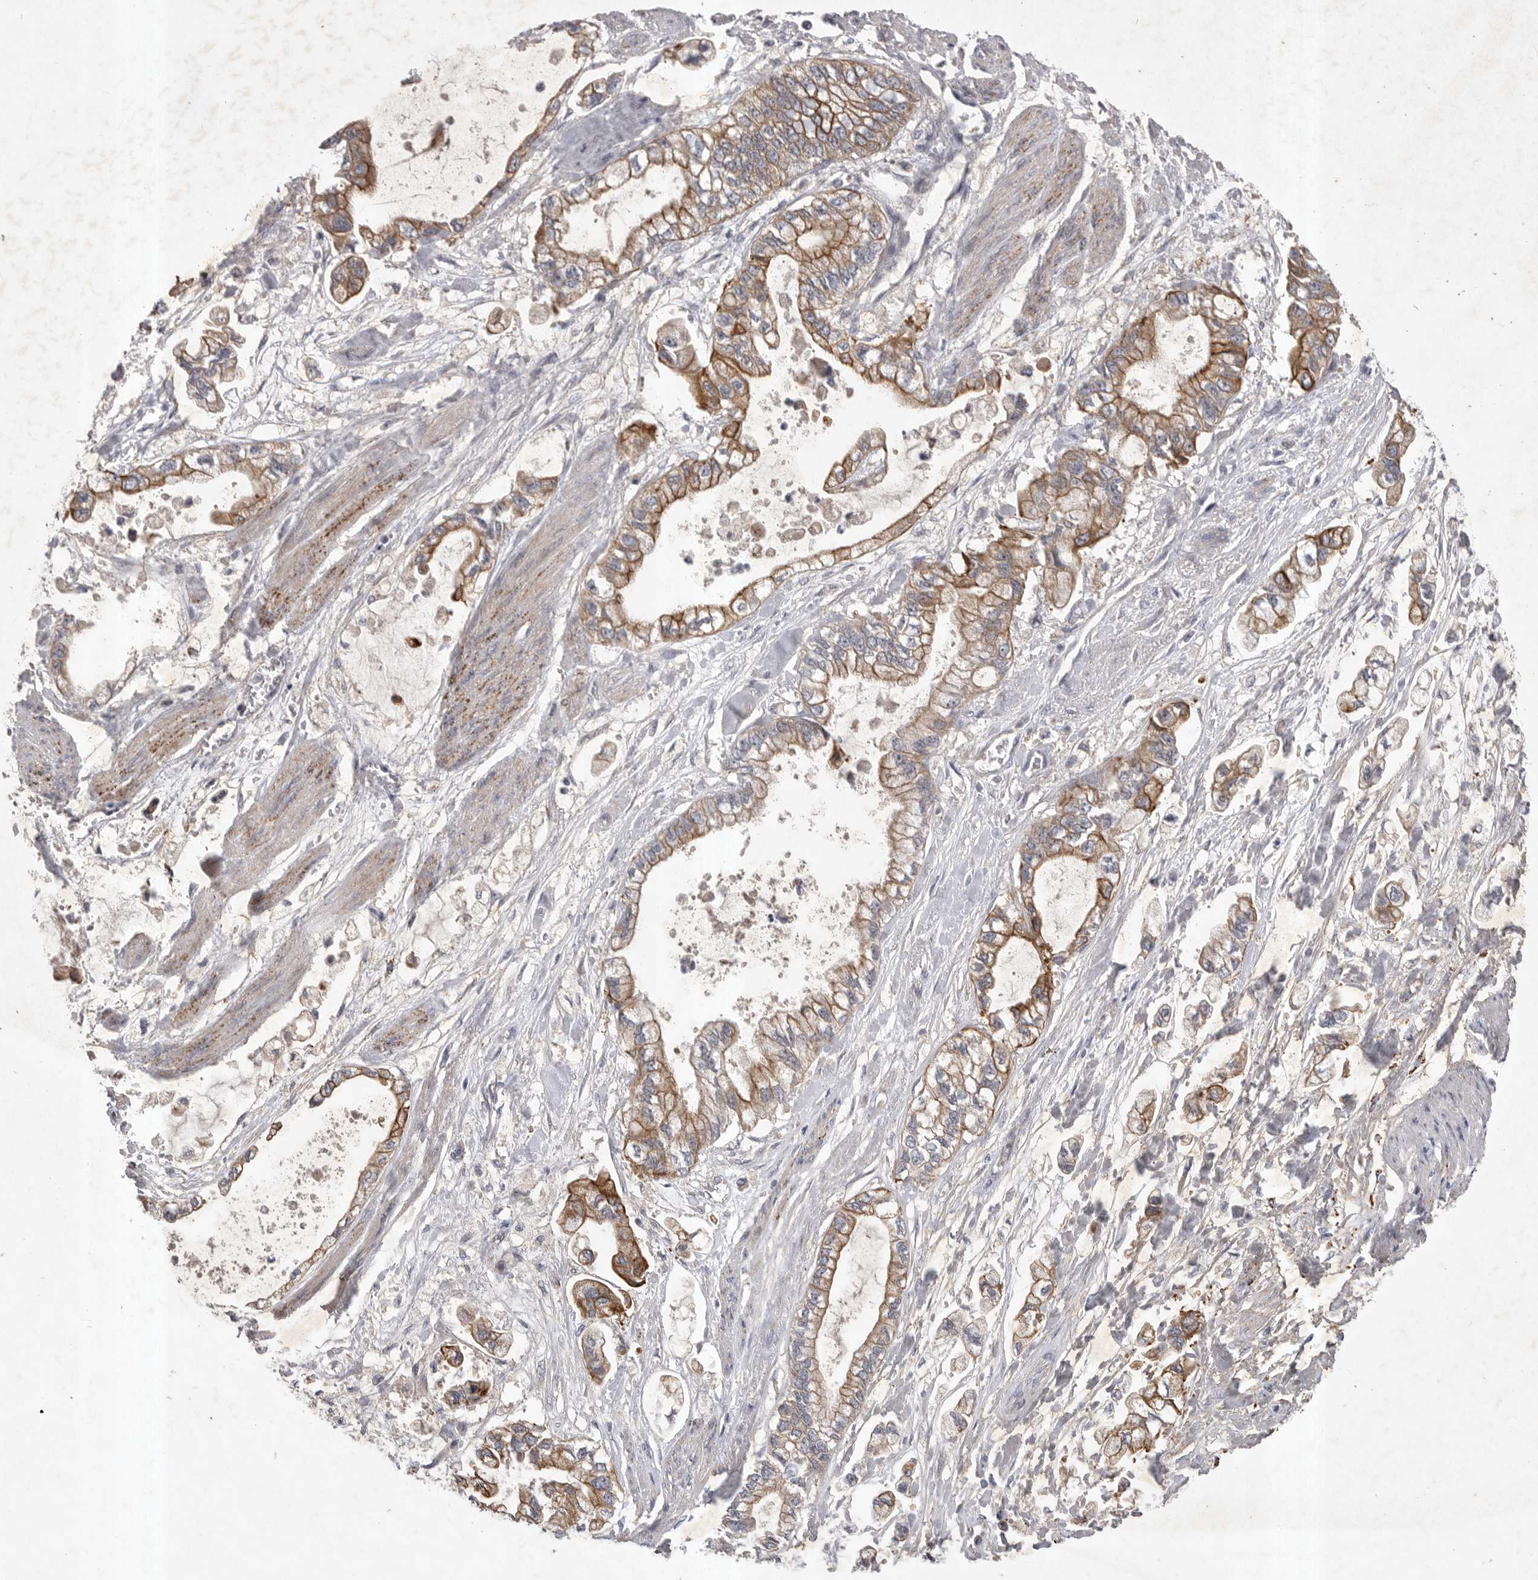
{"staining": {"intensity": "moderate", "quantity": ">75%", "location": "cytoplasmic/membranous"}, "tissue": "stomach cancer", "cell_type": "Tumor cells", "image_type": "cancer", "snomed": [{"axis": "morphology", "description": "Normal tissue, NOS"}, {"axis": "morphology", "description": "Adenocarcinoma, NOS"}, {"axis": "topography", "description": "Stomach"}], "caption": "A micrograph showing moderate cytoplasmic/membranous staining in about >75% of tumor cells in stomach cancer (adenocarcinoma), as visualized by brown immunohistochemical staining.", "gene": "DHDDS", "patient": {"sex": "male", "age": 62}}